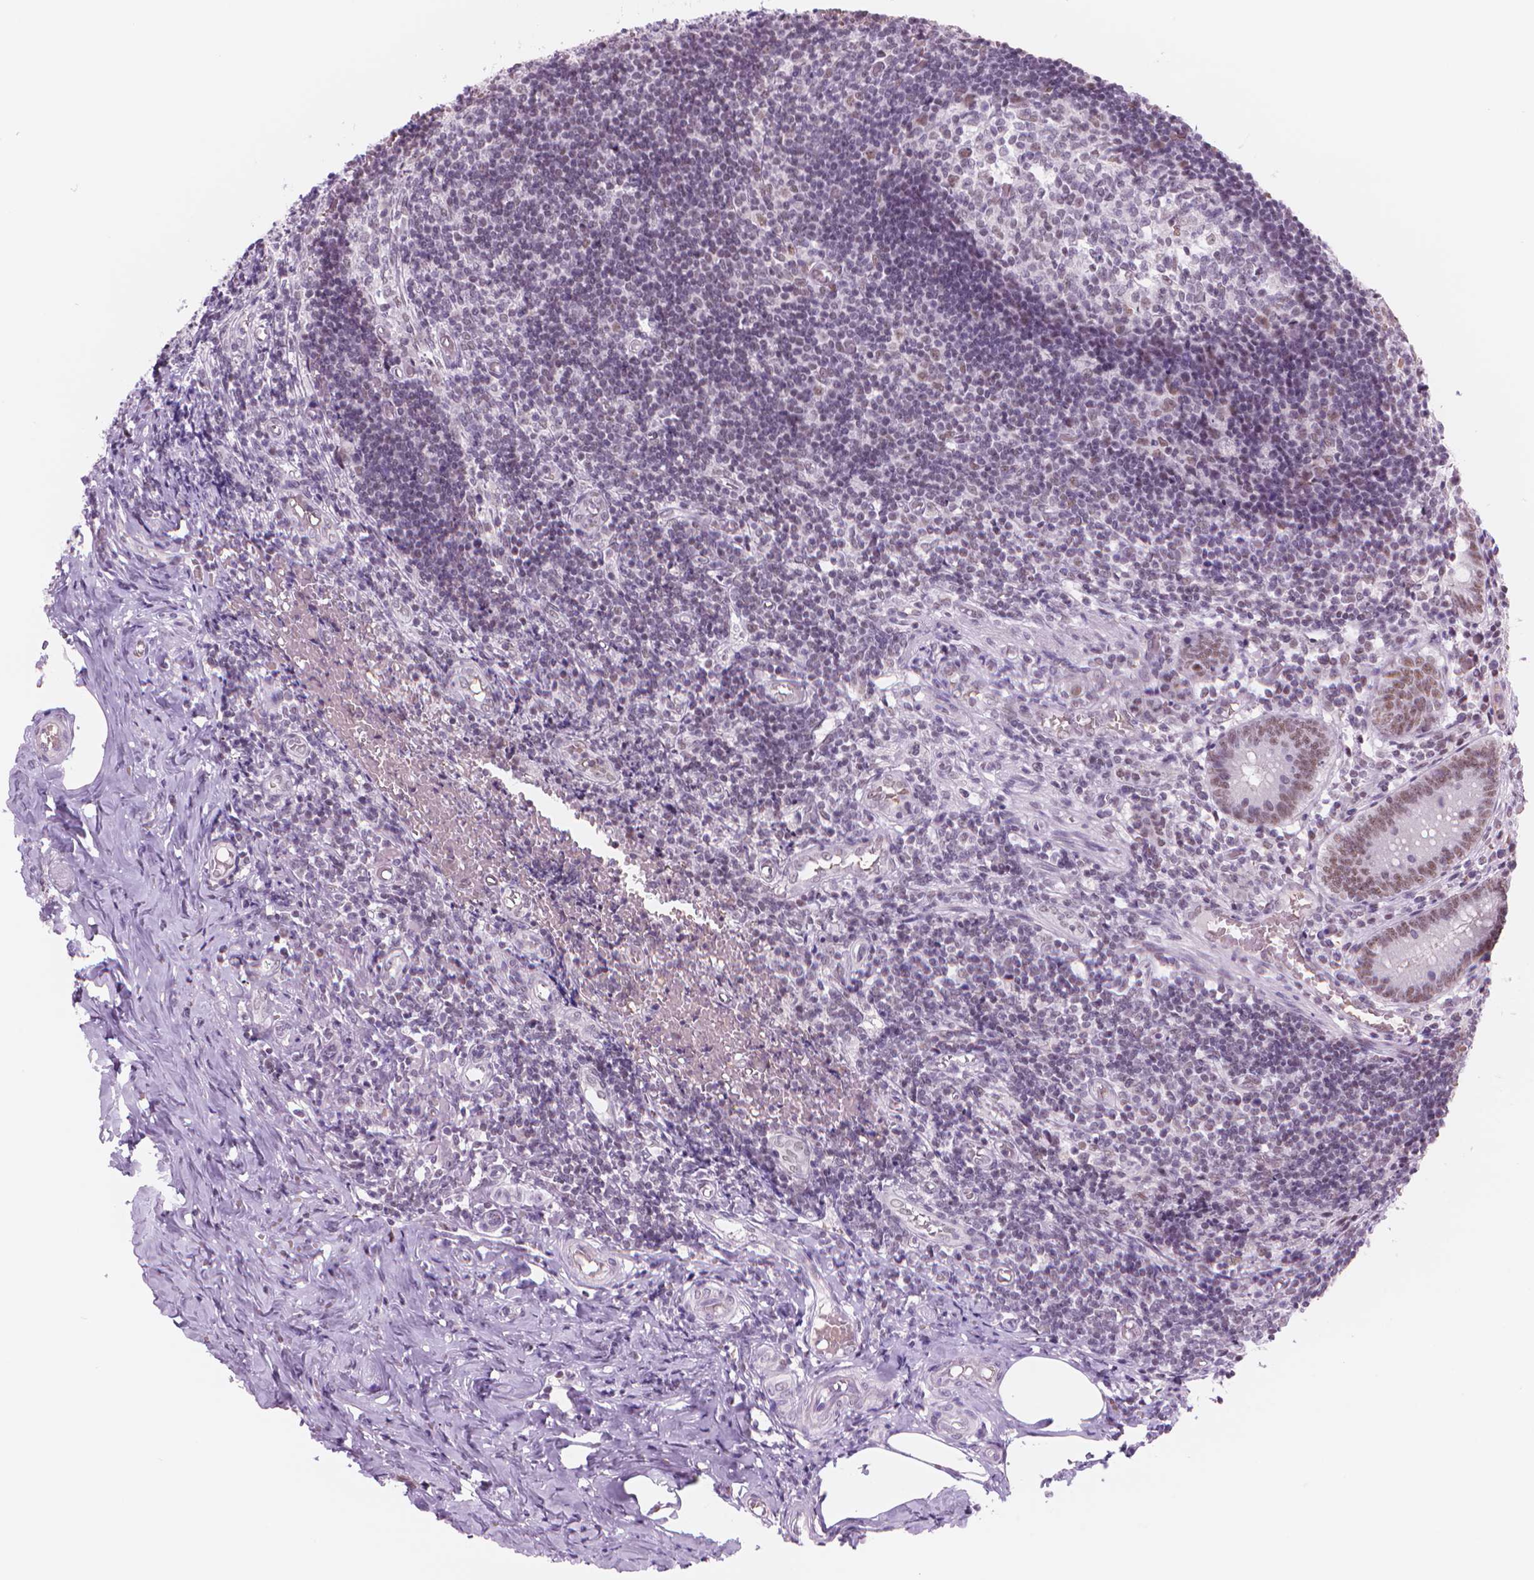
{"staining": {"intensity": "moderate", "quantity": ">75%", "location": "nuclear"}, "tissue": "appendix", "cell_type": "Glandular cells", "image_type": "normal", "snomed": [{"axis": "morphology", "description": "Normal tissue, NOS"}, {"axis": "topography", "description": "Appendix"}], "caption": "Immunohistochemical staining of normal appendix reveals >75% levels of moderate nuclear protein staining in about >75% of glandular cells. (Brightfield microscopy of DAB IHC at high magnification).", "gene": "POLR3D", "patient": {"sex": "female", "age": 32}}